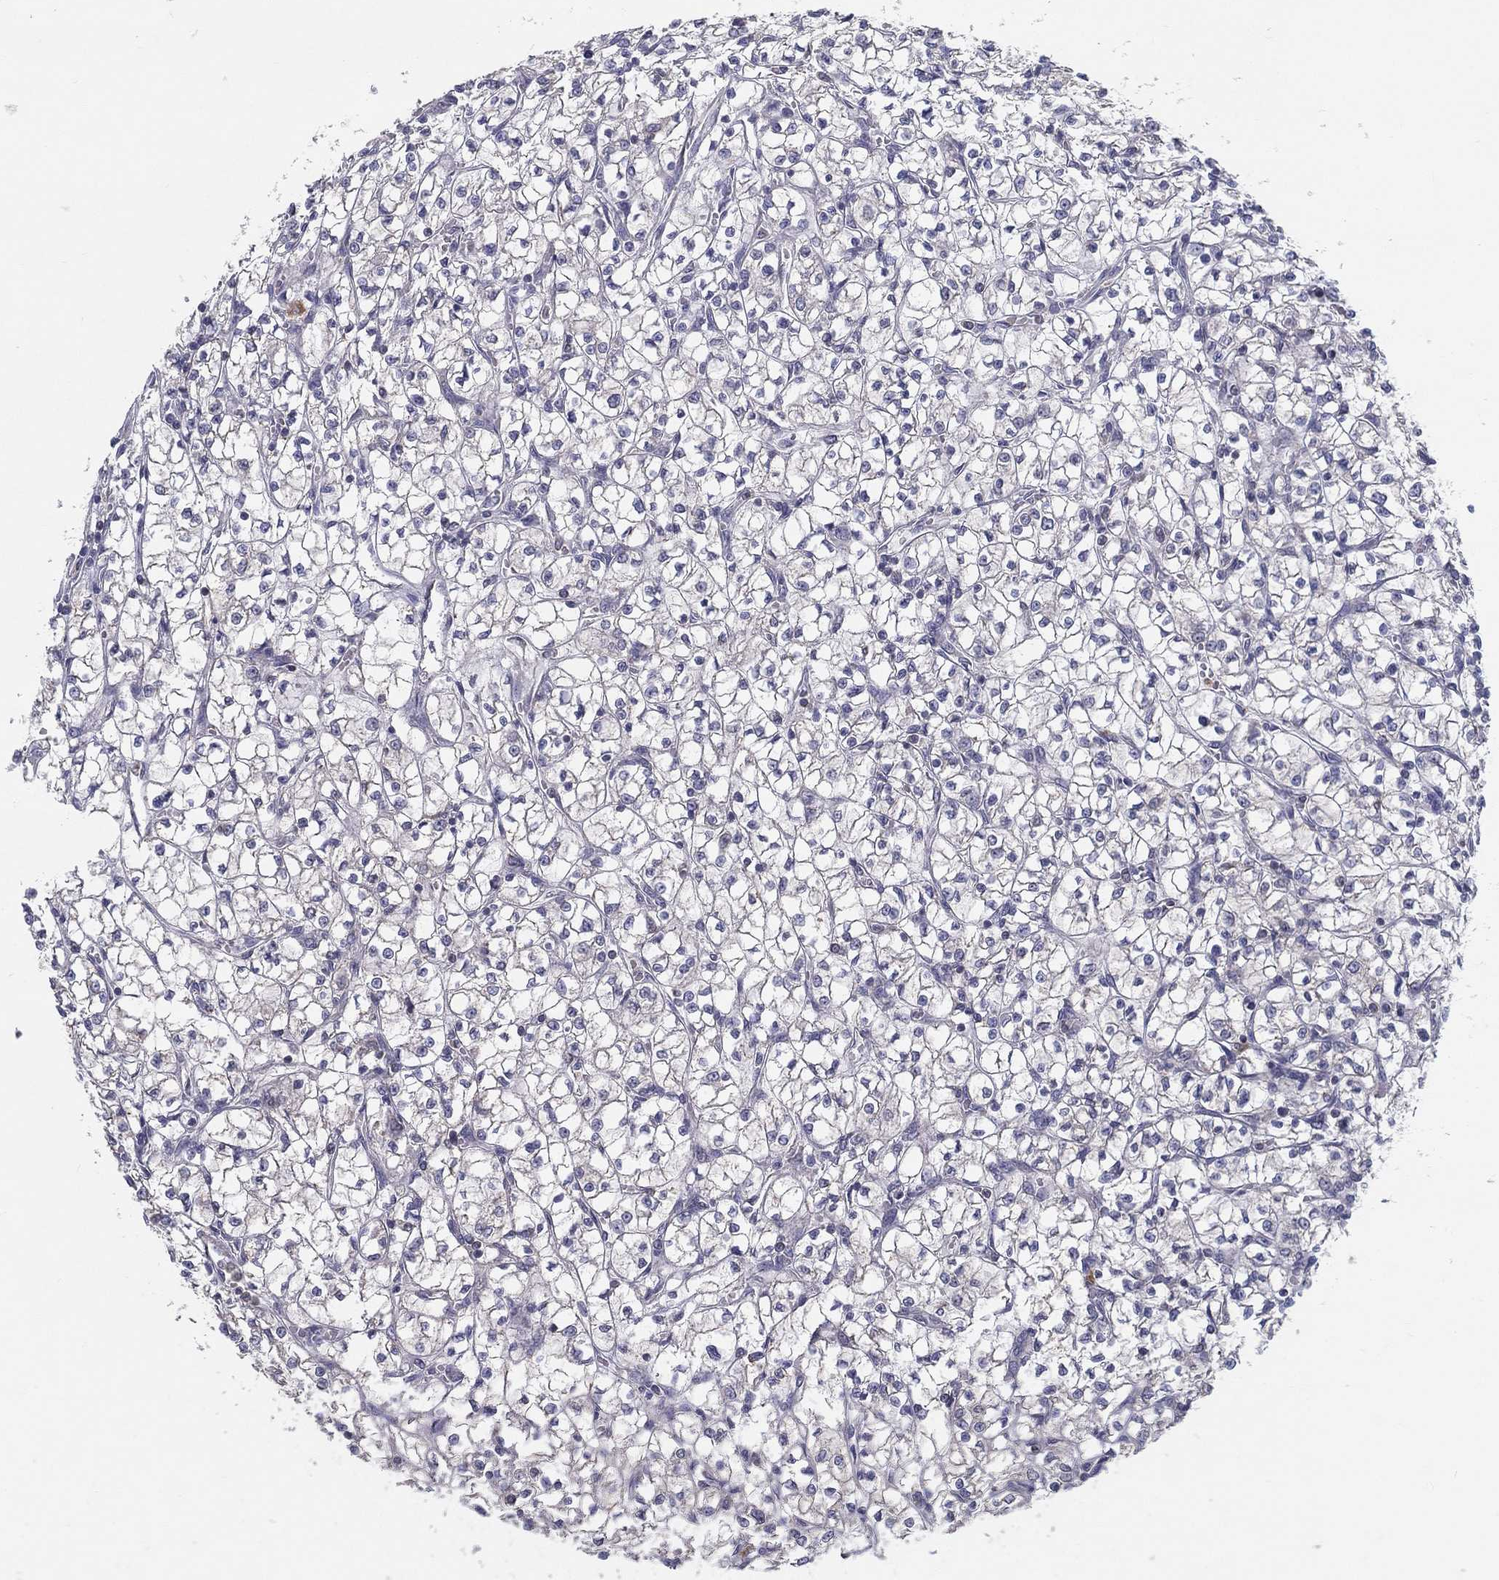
{"staining": {"intensity": "negative", "quantity": "none", "location": "none"}, "tissue": "renal cancer", "cell_type": "Tumor cells", "image_type": "cancer", "snomed": [{"axis": "morphology", "description": "Adenocarcinoma, NOS"}, {"axis": "topography", "description": "Kidney"}], "caption": "Immunohistochemistry (IHC) photomicrograph of neoplastic tissue: renal cancer stained with DAB (3,3'-diaminobenzidine) displays no significant protein positivity in tumor cells.", "gene": "PCSK1", "patient": {"sex": "female", "age": 64}}